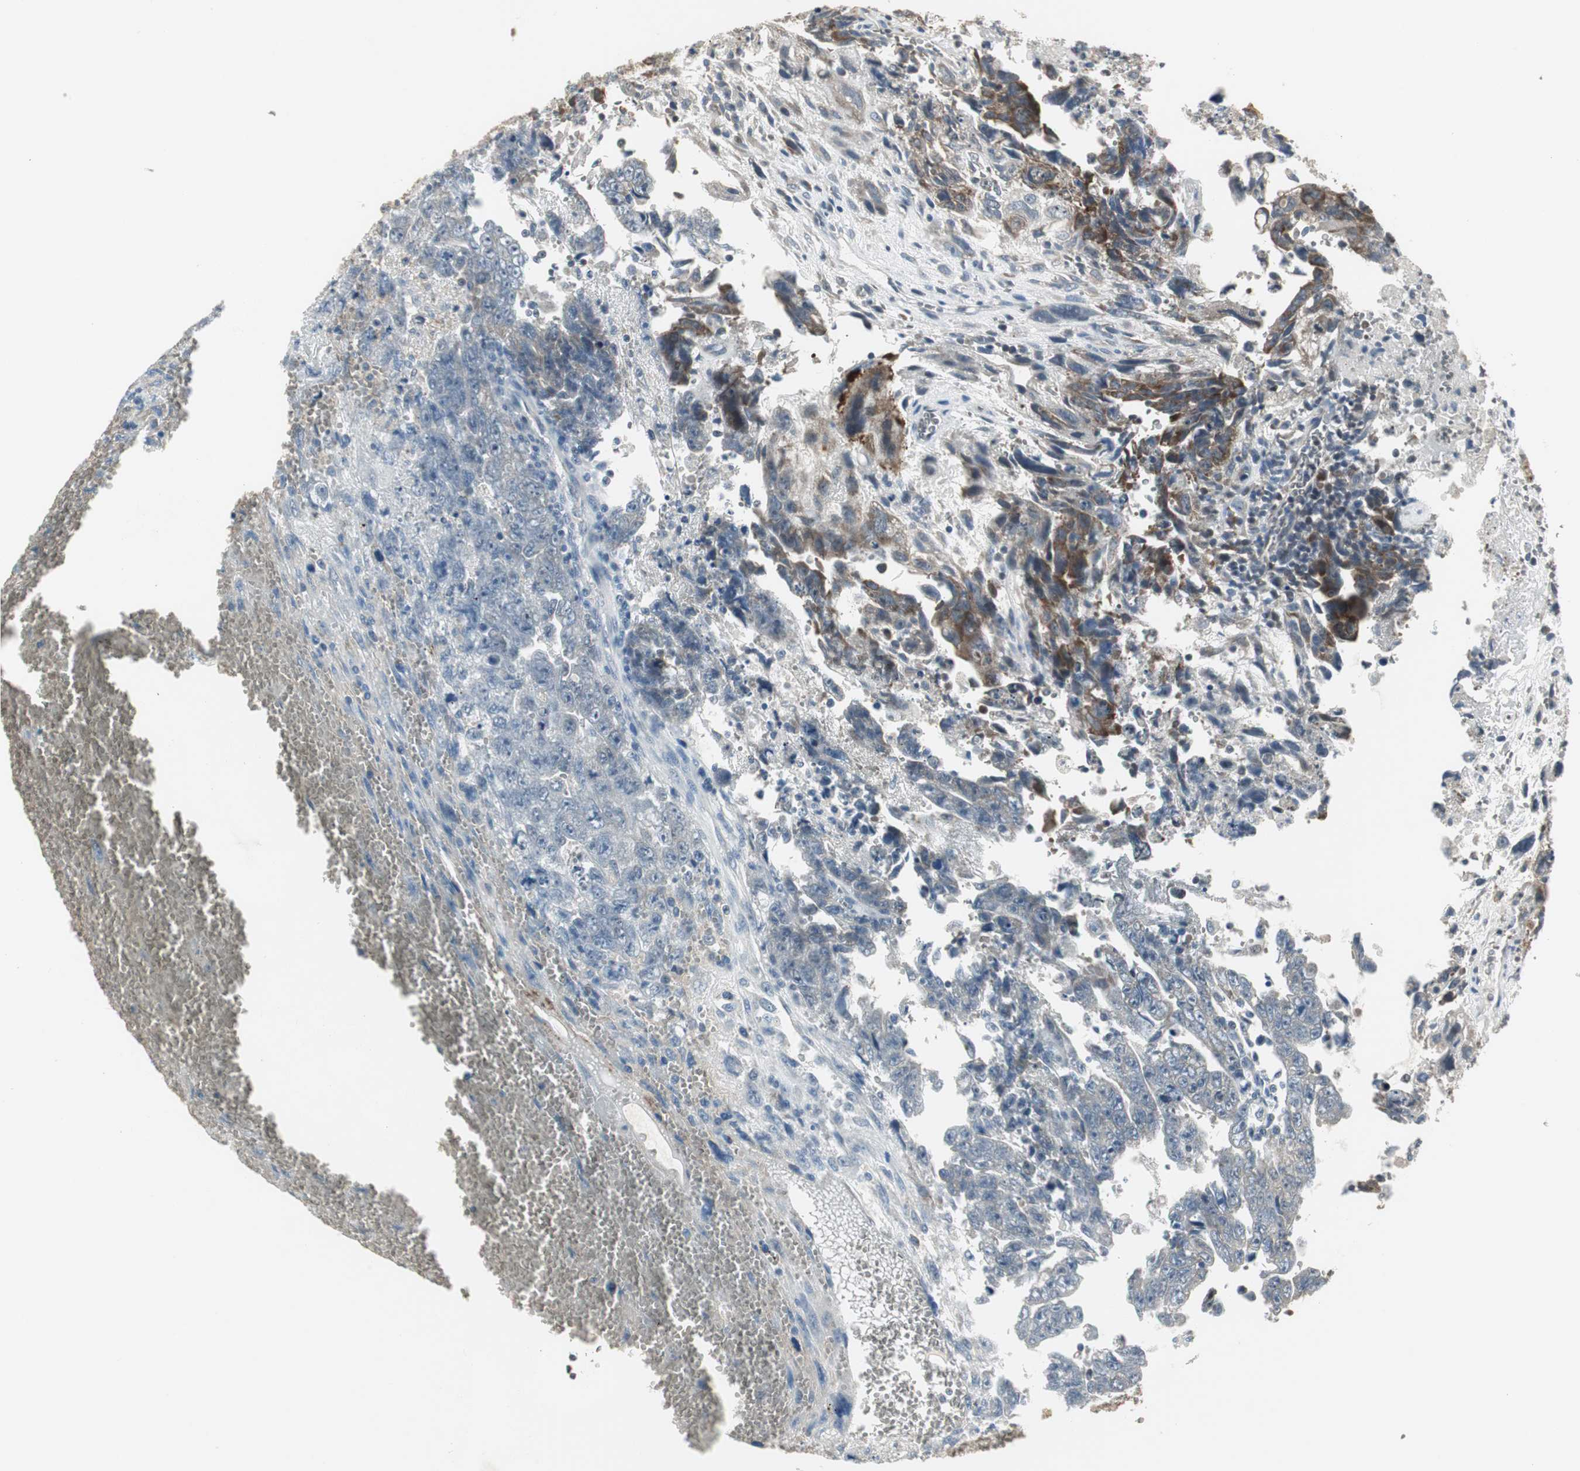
{"staining": {"intensity": "weak", "quantity": "25%-75%", "location": "cytoplasmic/membranous"}, "tissue": "testis cancer", "cell_type": "Tumor cells", "image_type": "cancer", "snomed": [{"axis": "morphology", "description": "Carcinoma, Embryonal, NOS"}, {"axis": "topography", "description": "Testis"}], "caption": "Immunohistochemical staining of embryonal carcinoma (testis) displays weak cytoplasmic/membranous protein positivity in about 25%-75% of tumor cells.", "gene": "CCT5", "patient": {"sex": "male", "age": 28}}